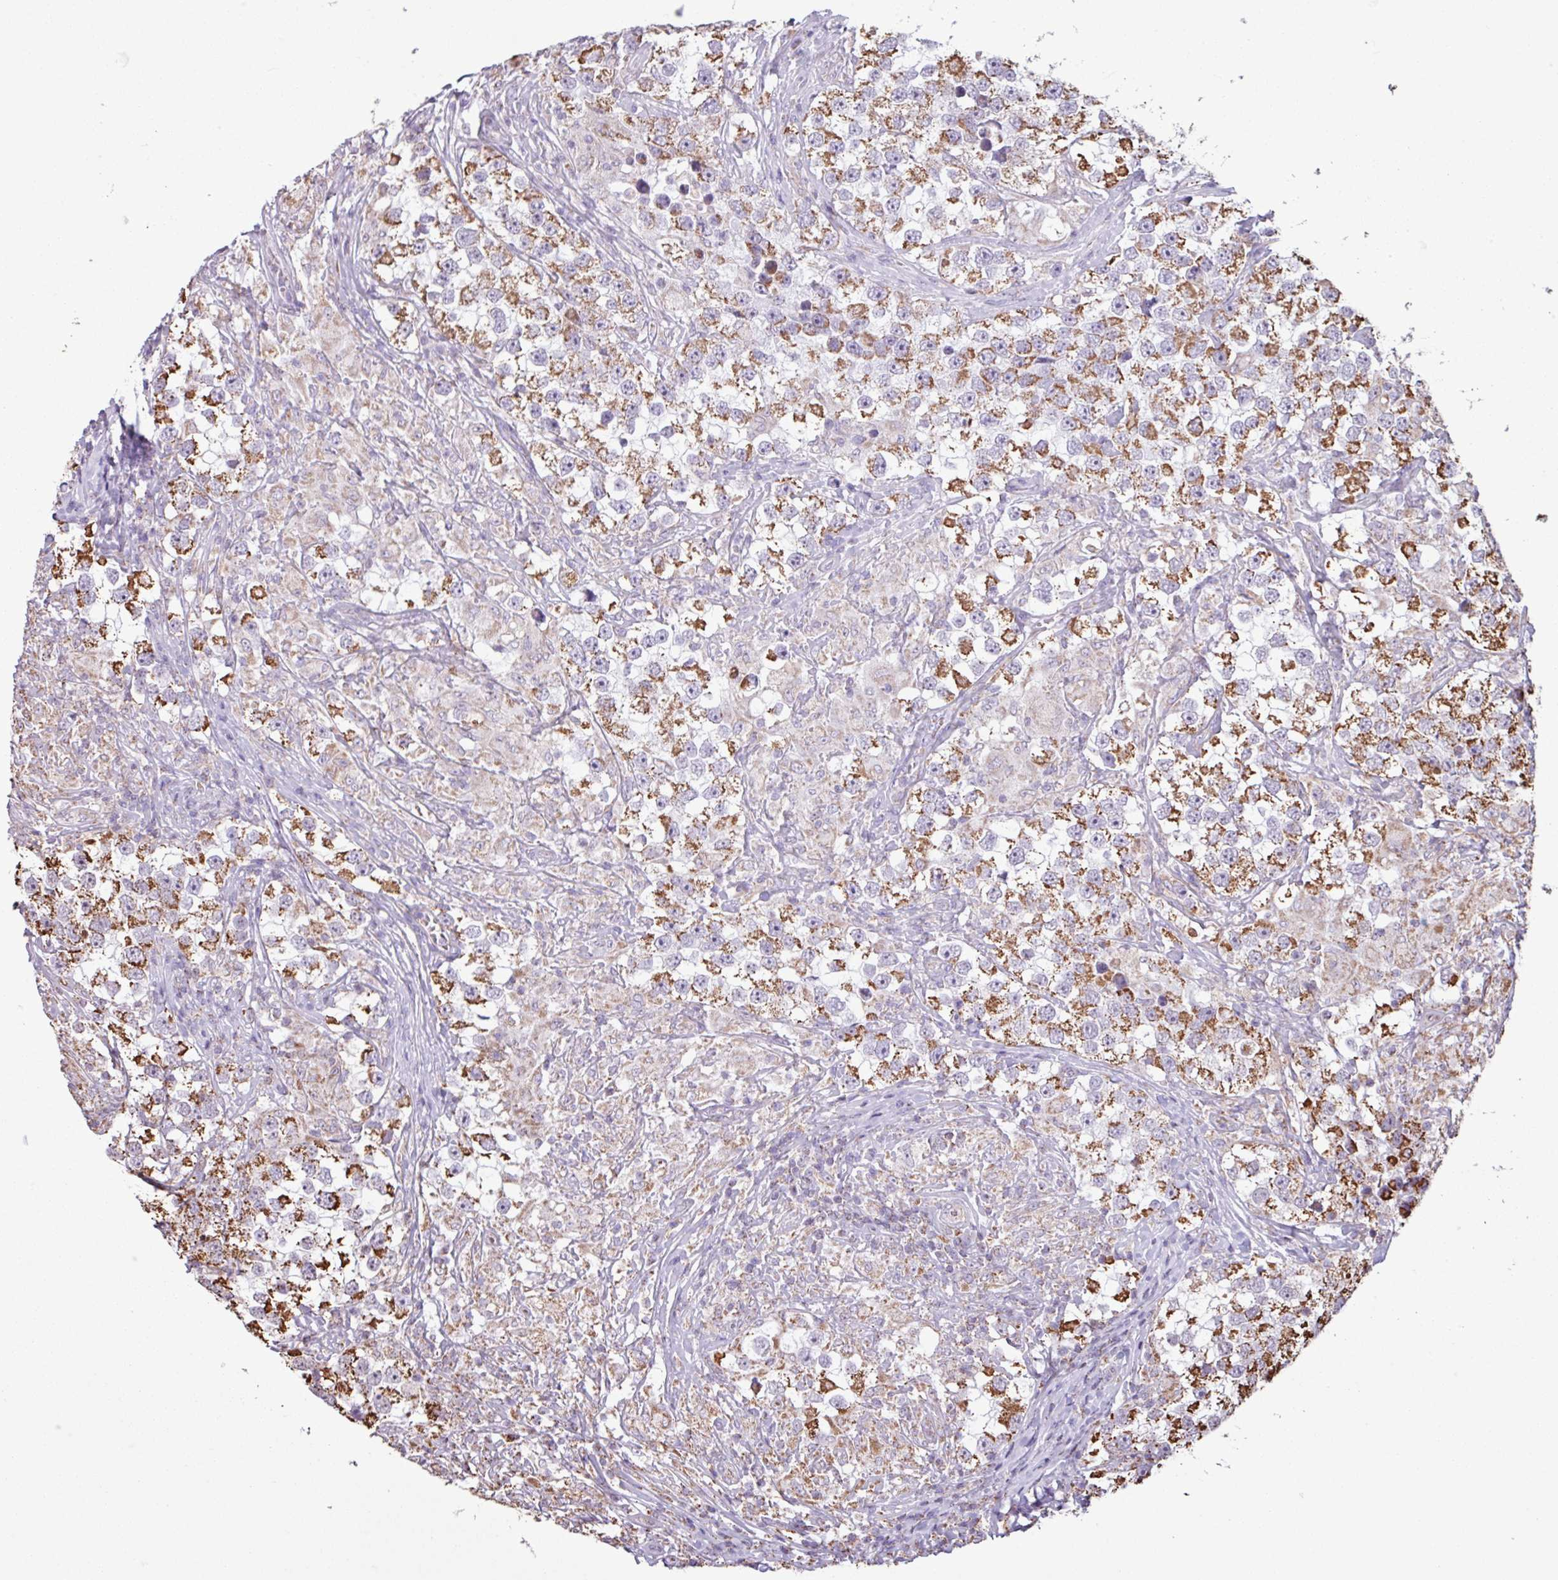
{"staining": {"intensity": "moderate", "quantity": ">75%", "location": "cytoplasmic/membranous"}, "tissue": "testis cancer", "cell_type": "Tumor cells", "image_type": "cancer", "snomed": [{"axis": "morphology", "description": "Seminoma, NOS"}, {"axis": "topography", "description": "Testis"}], "caption": "Protein expression analysis of testis seminoma displays moderate cytoplasmic/membranous positivity in about >75% of tumor cells.", "gene": "ALG8", "patient": {"sex": "male", "age": 46}}